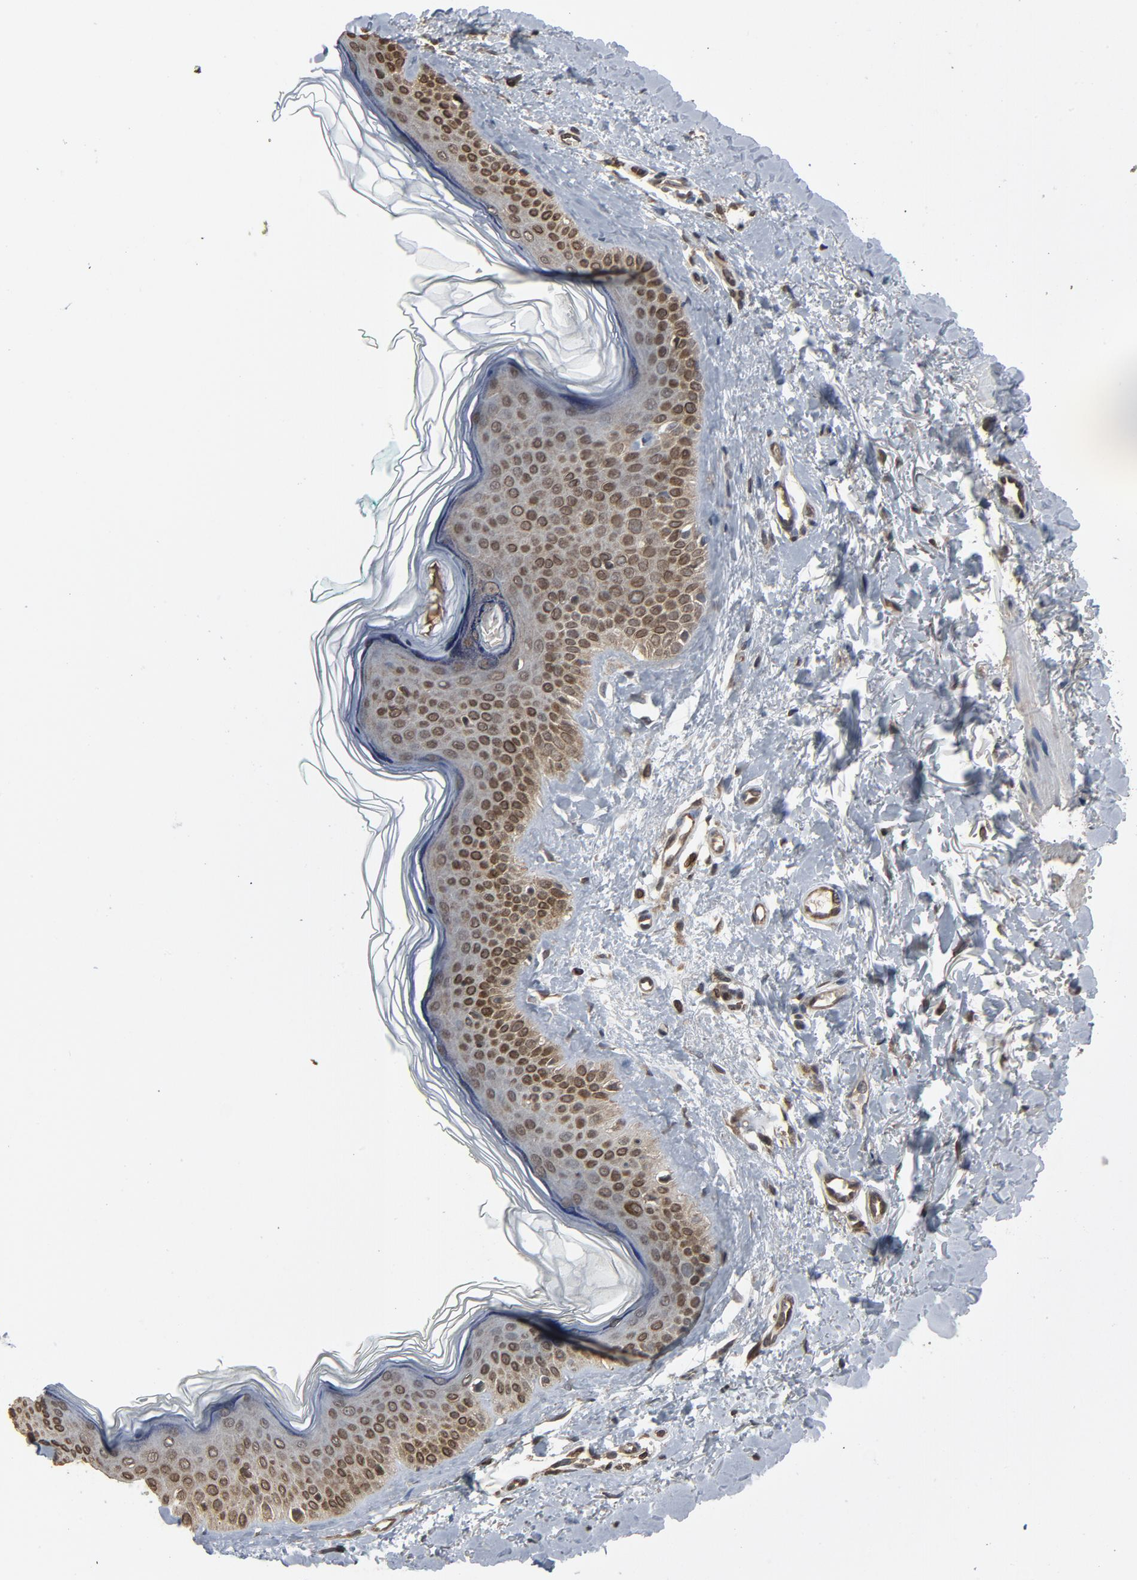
{"staining": {"intensity": "moderate", "quantity": ">75%", "location": "cytoplasmic/membranous,nuclear"}, "tissue": "skin", "cell_type": "Fibroblasts", "image_type": "normal", "snomed": [{"axis": "morphology", "description": "Normal tissue, NOS"}, {"axis": "topography", "description": "Skin"}], "caption": "Skin stained for a protein exhibits moderate cytoplasmic/membranous,nuclear positivity in fibroblasts. (IHC, brightfield microscopy, high magnification).", "gene": "UBE2D1", "patient": {"sex": "male", "age": 71}}